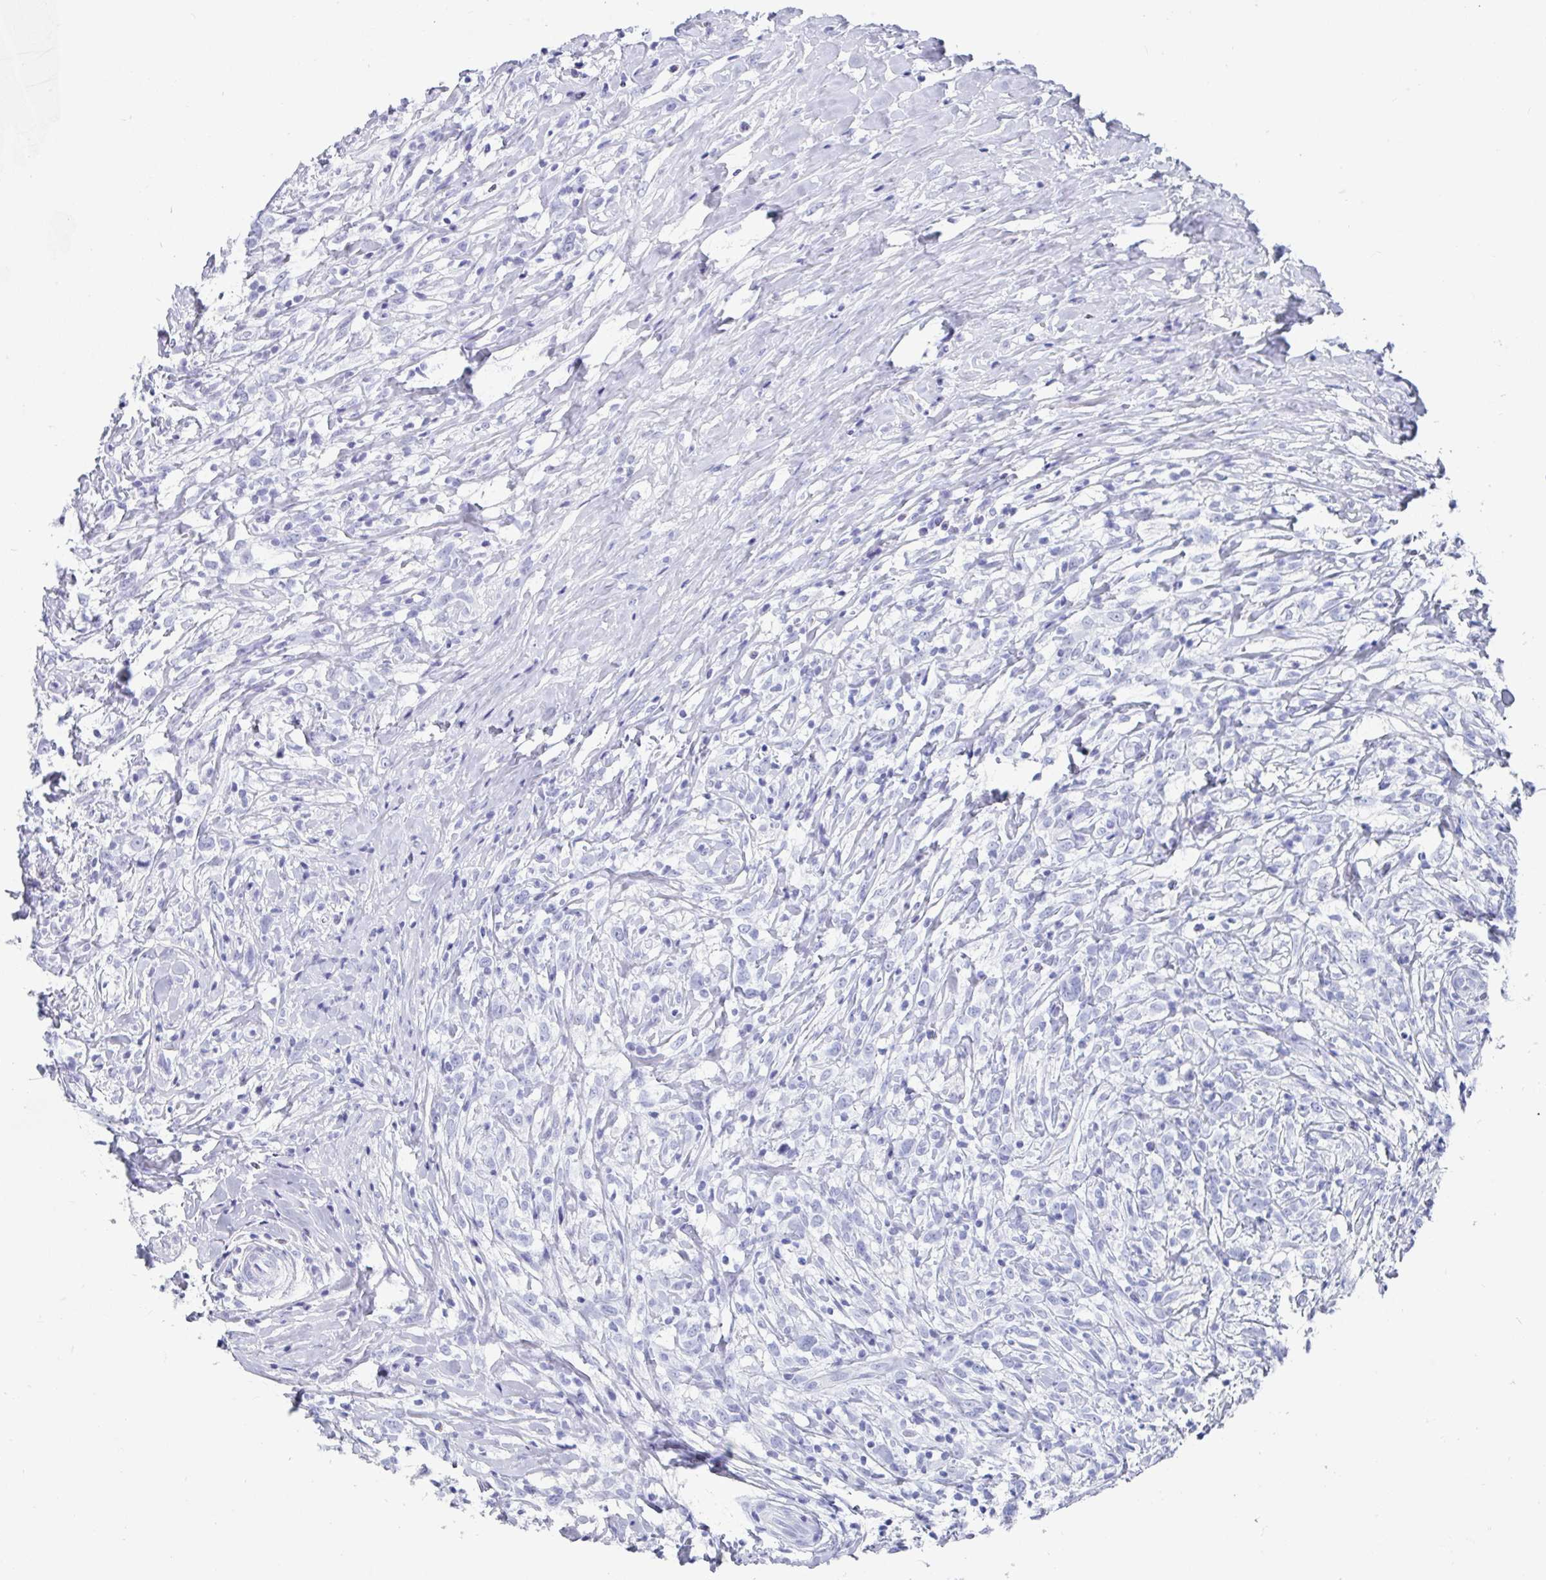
{"staining": {"intensity": "negative", "quantity": "none", "location": "none"}, "tissue": "lymphoma", "cell_type": "Tumor cells", "image_type": "cancer", "snomed": [{"axis": "morphology", "description": "Hodgkin's disease, NOS"}, {"axis": "topography", "description": "No Tissue"}], "caption": "Immunohistochemical staining of Hodgkin's disease reveals no significant expression in tumor cells. Brightfield microscopy of immunohistochemistry stained with DAB (3,3'-diaminobenzidine) (brown) and hematoxylin (blue), captured at high magnification.", "gene": "GKN2", "patient": {"sex": "female", "age": 21}}